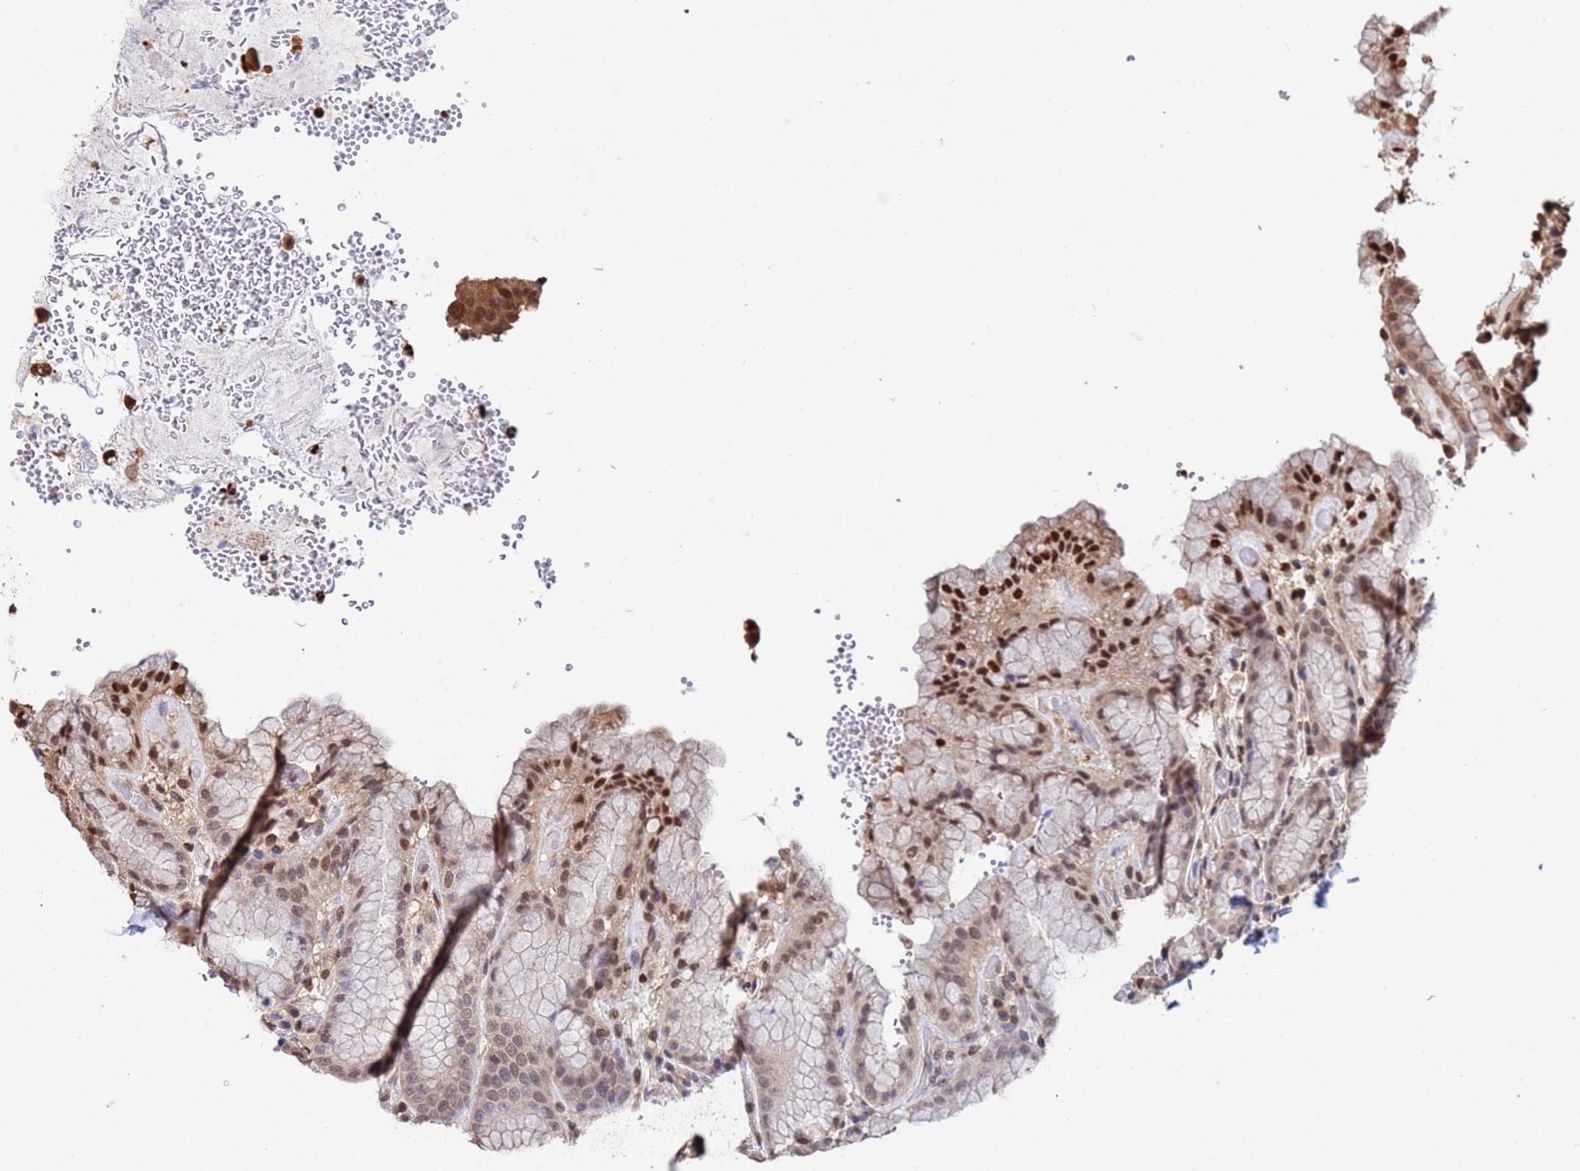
{"staining": {"intensity": "moderate", "quantity": "25%-75%", "location": "cytoplasmic/membranous,nuclear"}, "tissue": "stomach", "cell_type": "Glandular cells", "image_type": "normal", "snomed": [{"axis": "morphology", "description": "Normal tissue, NOS"}, {"axis": "topography", "description": "Stomach, upper"}], "caption": "Immunohistochemical staining of benign stomach reveals moderate cytoplasmic/membranous,nuclear protein positivity in approximately 25%-75% of glandular cells.", "gene": "SUMO2", "patient": {"sex": "male", "age": 52}}